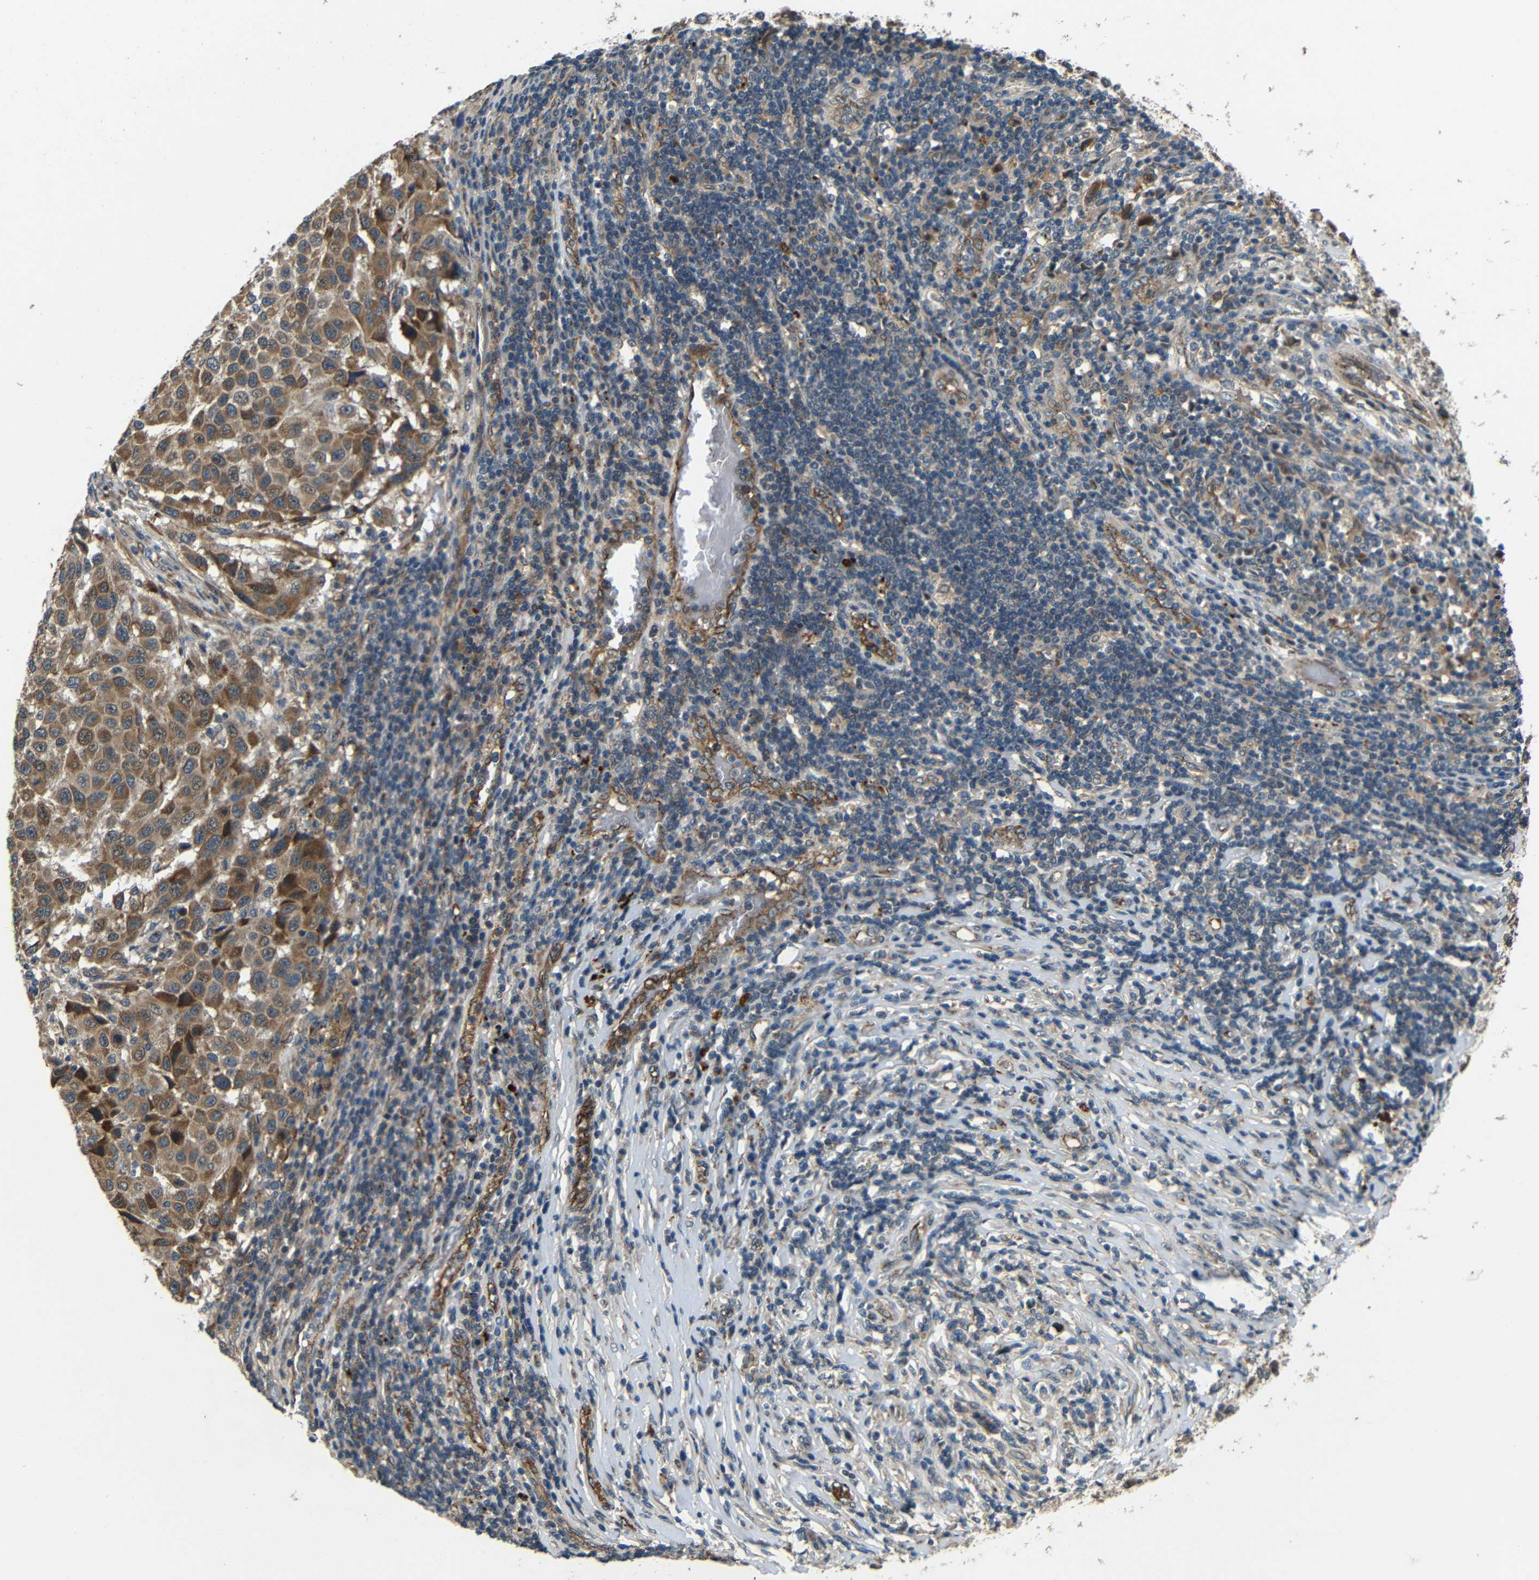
{"staining": {"intensity": "moderate", "quantity": ">75%", "location": "cytoplasmic/membranous"}, "tissue": "melanoma", "cell_type": "Tumor cells", "image_type": "cancer", "snomed": [{"axis": "morphology", "description": "Malignant melanoma, Metastatic site"}, {"axis": "topography", "description": "Lymph node"}], "caption": "Melanoma stained with a brown dye displays moderate cytoplasmic/membranous positive expression in about >75% of tumor cells.", "gene": "ATP7A", "patient": {"sex": "male", "age": 61}}